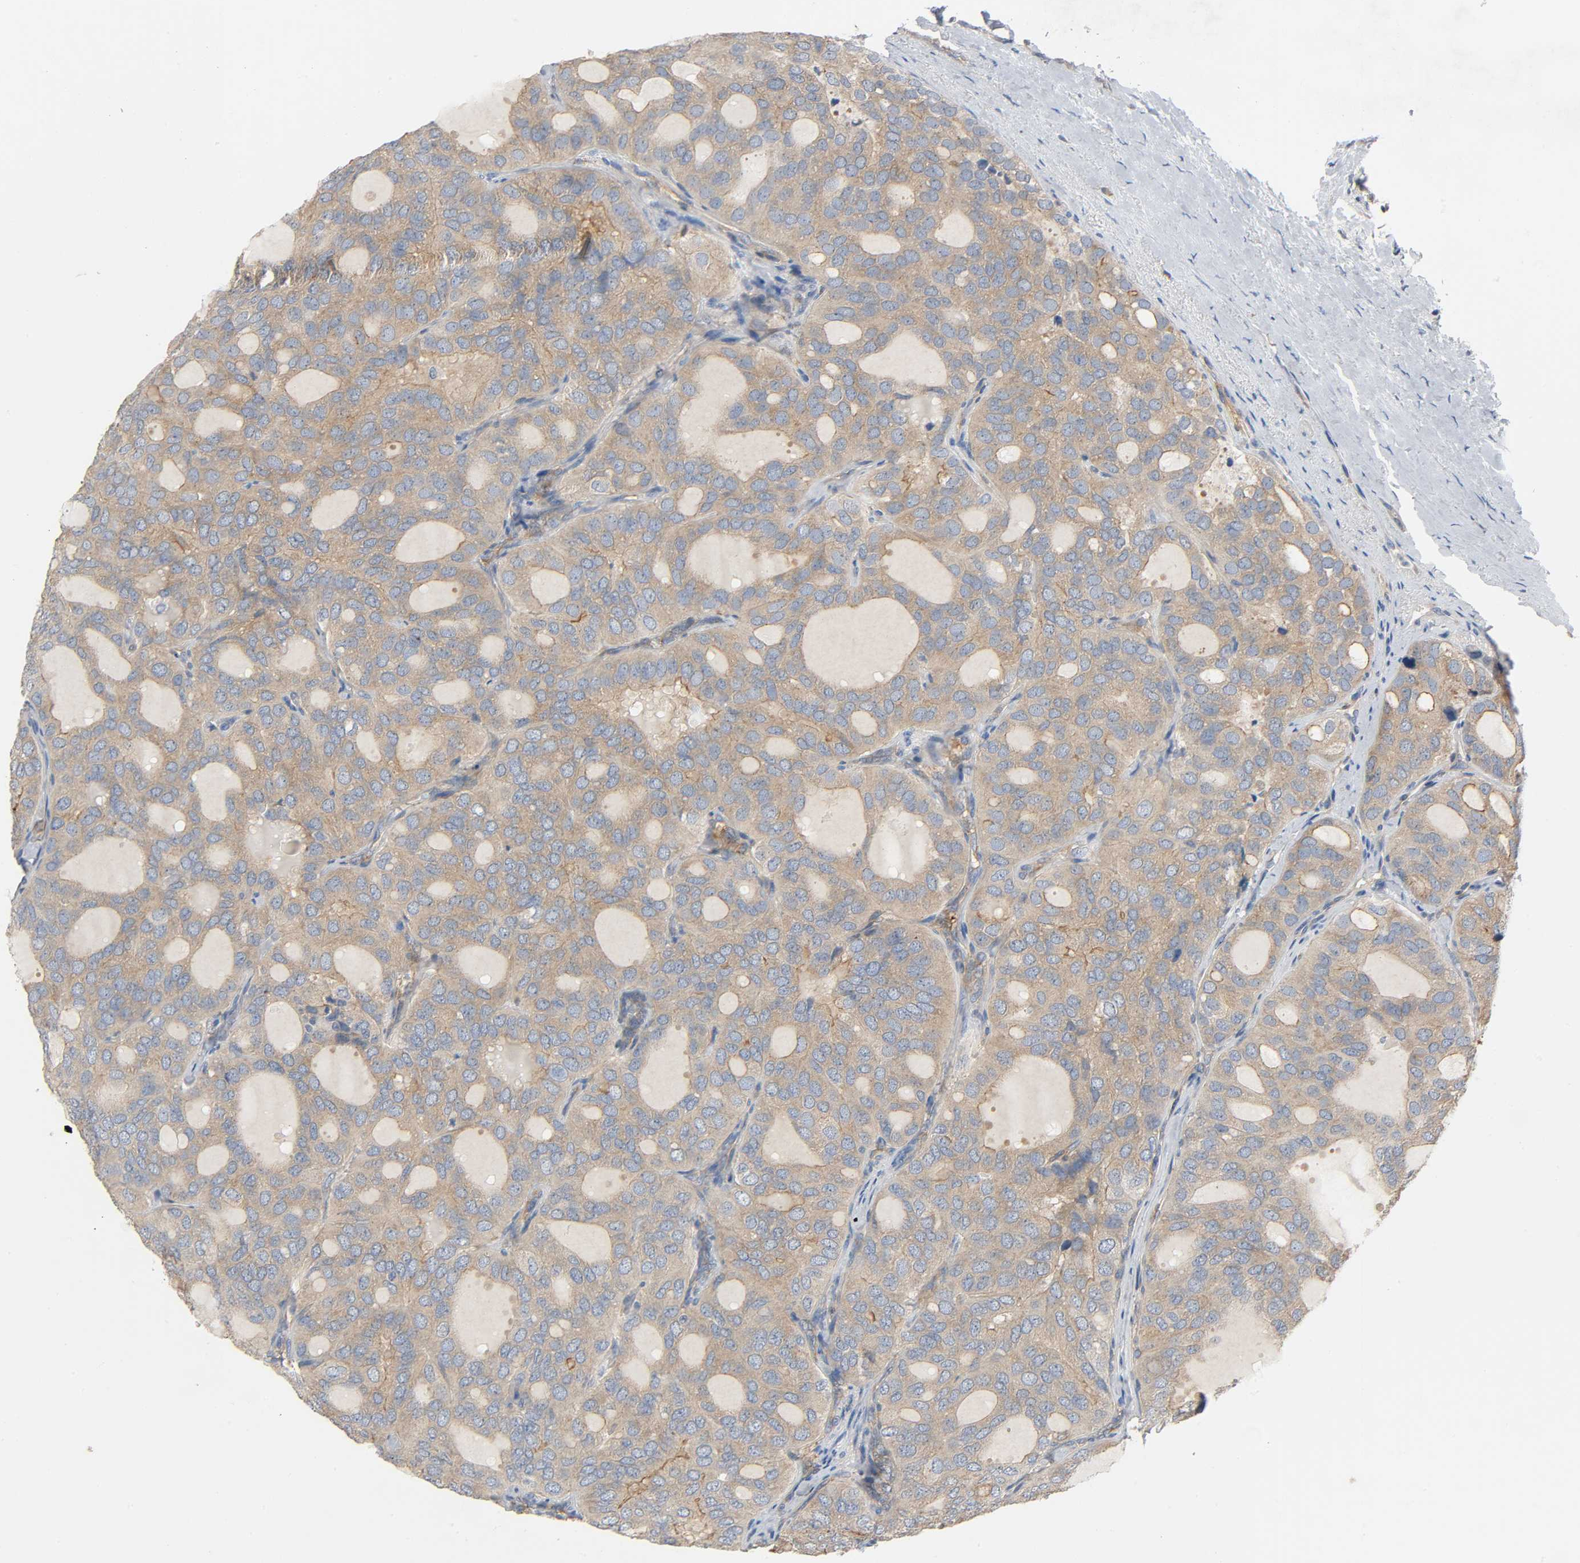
{"staining": {"intensity": "moderate", "quantity": ">75%", "location": "cytoplasmic/membranous"}, "tissue": "thyroid cancer", "cell_type": "Tumor cells", "image_type": "cancer", "snomed": [{"axis": "morphology", "description": "Follicular adenoma carcinoma, NOS"}, {"axis": "topography", "description": "Thyroid gland"}], "caption": "Thyroid follicular adenoma carcinoma stained with immunohistochemistry exhibits moderate cytoplasmic/membranous staining in approximately >75% of tumor cells. The protein of interest is stained brown, and the nuclei are stained in blue (DAB (3,3'-diaminobenzidine) IHC with brightfield microscopy, high magnification).", "gene": "ARPC1A", "patient": {"sex": "male", "age": 75}}